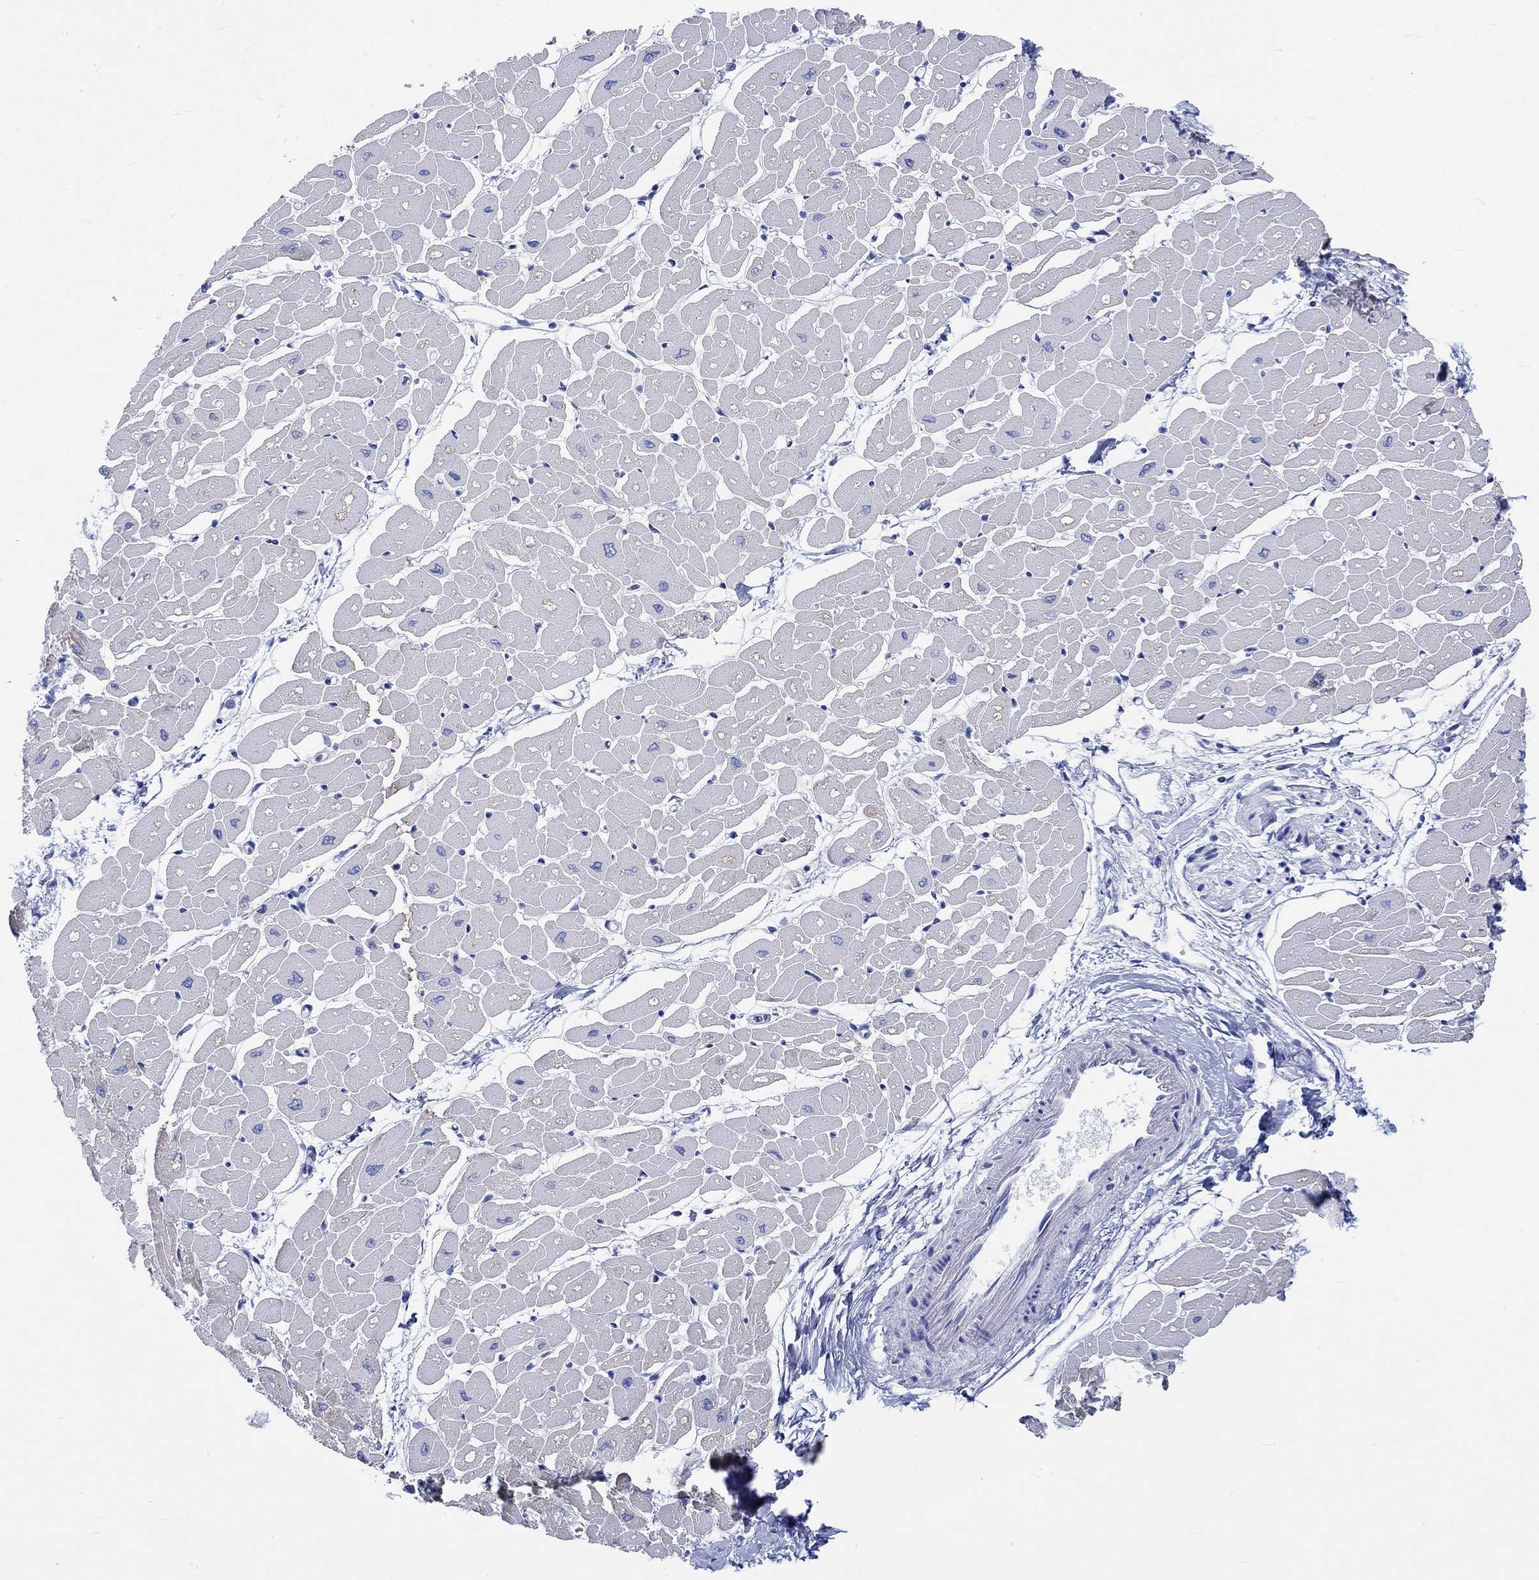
{"staining": {"intensity": "negative", "quantity": "none", "location": "none"}, "tissue": "heart muscle", "cell_type": "Cardiomyocytes", "image_type": "normal", "snomed": [{"axis": "morphology", "description": "Normal tissue, NOS"}, {"axis": "topography", "description": "Heart"}], "caption": "There is no significant expression in cardiomyocytes of heart muscle. Brightfield microscopy of immunohistochemistry (IHC) stained with DAB (brown) and hematoxylin (blue), captured at high magnification.", "gene": "REEP6", "patient": {"sex": "male", "age": 57}}